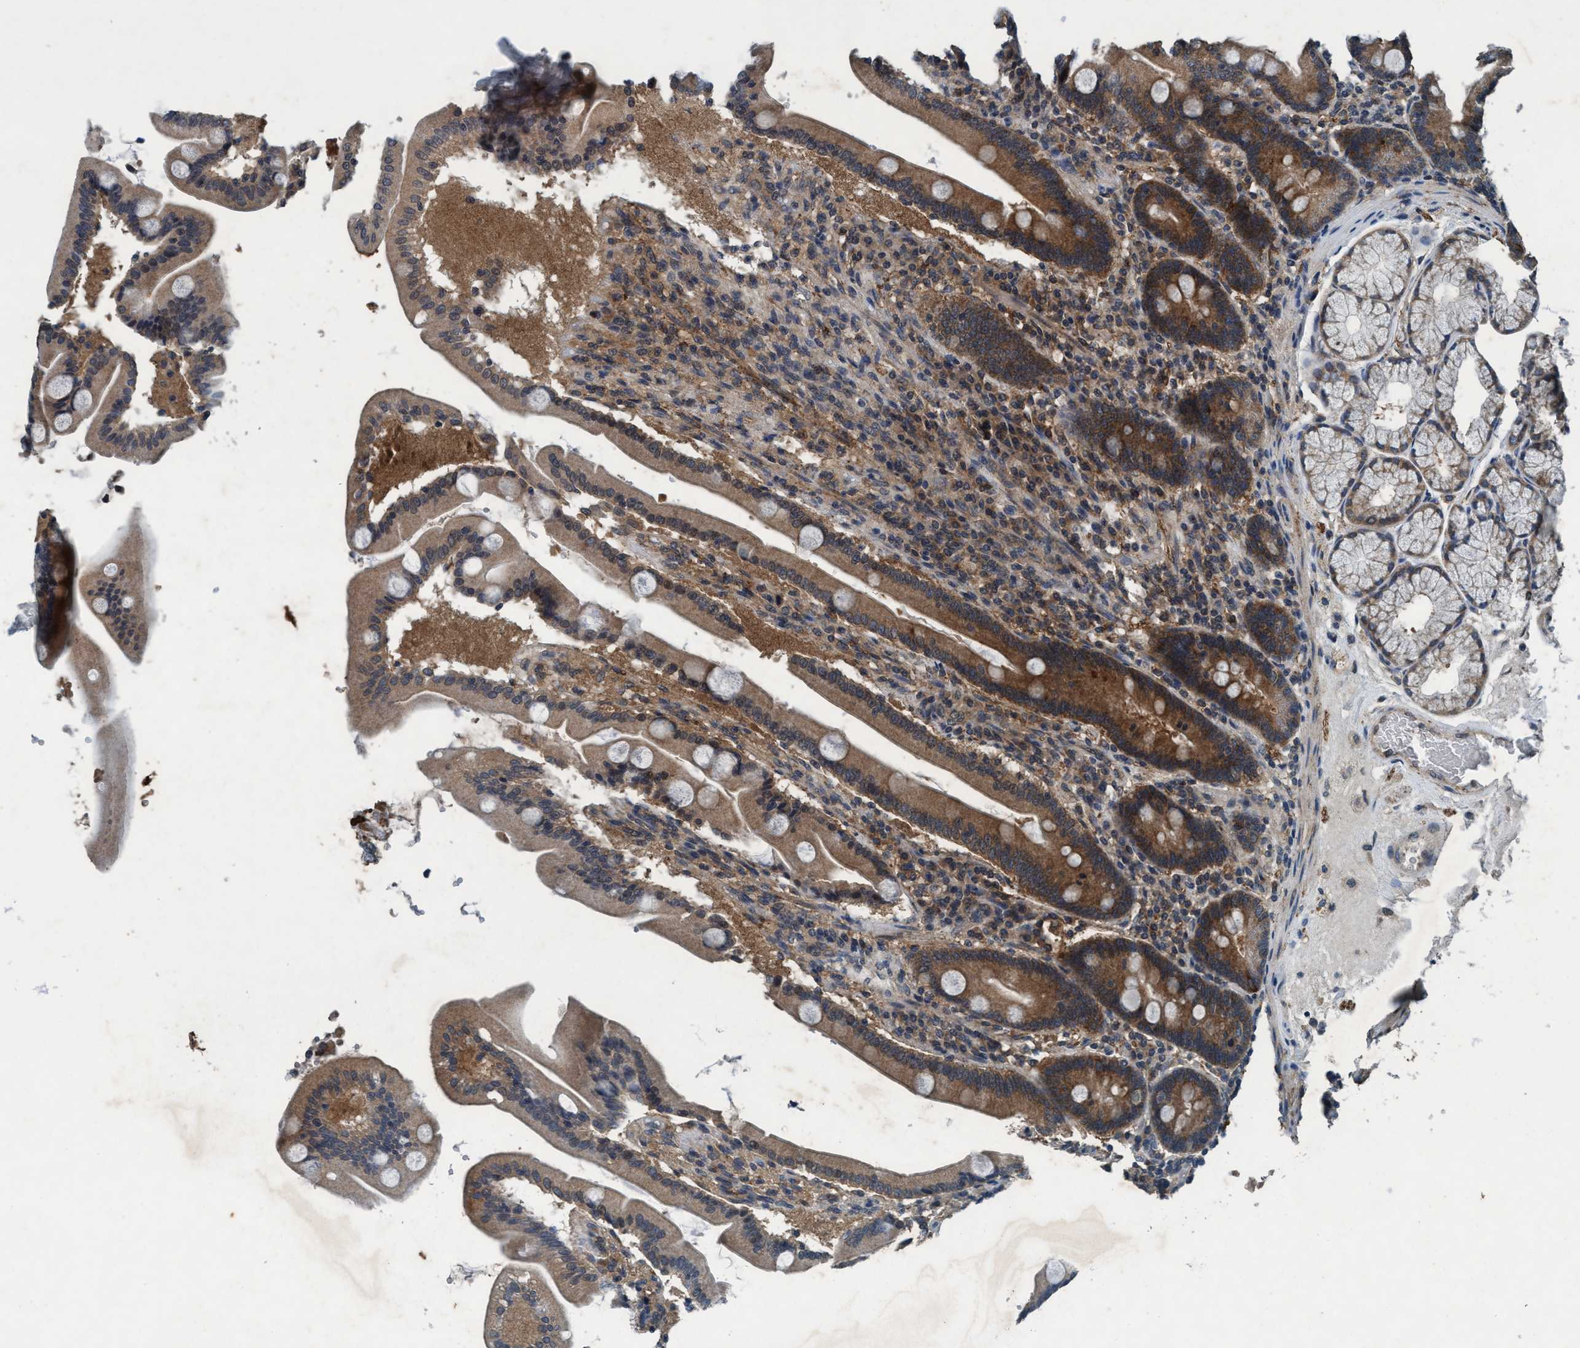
{"staining": {"intensity": "strong", "quantity": "25%-75%", "location": "cytoplasmic/membranous"}, "tissue": "duodenum", "cell_type": "Glandular cells", "image_type": "normal", "snomed": [{"axis": "morphology", "description": "Normal tissue, NOS"}, {"axis": "topography", "description": "Duodenum"}], "caption": "This is a micrograph of immunohistochemistry (IHC) staining of unremarkable duodenum, which shows strong positivity in the cytoplasmic/membranous of glandular cells.", "gene": "AKT1S1", "patient": {"sex": "male", "age": 54}}